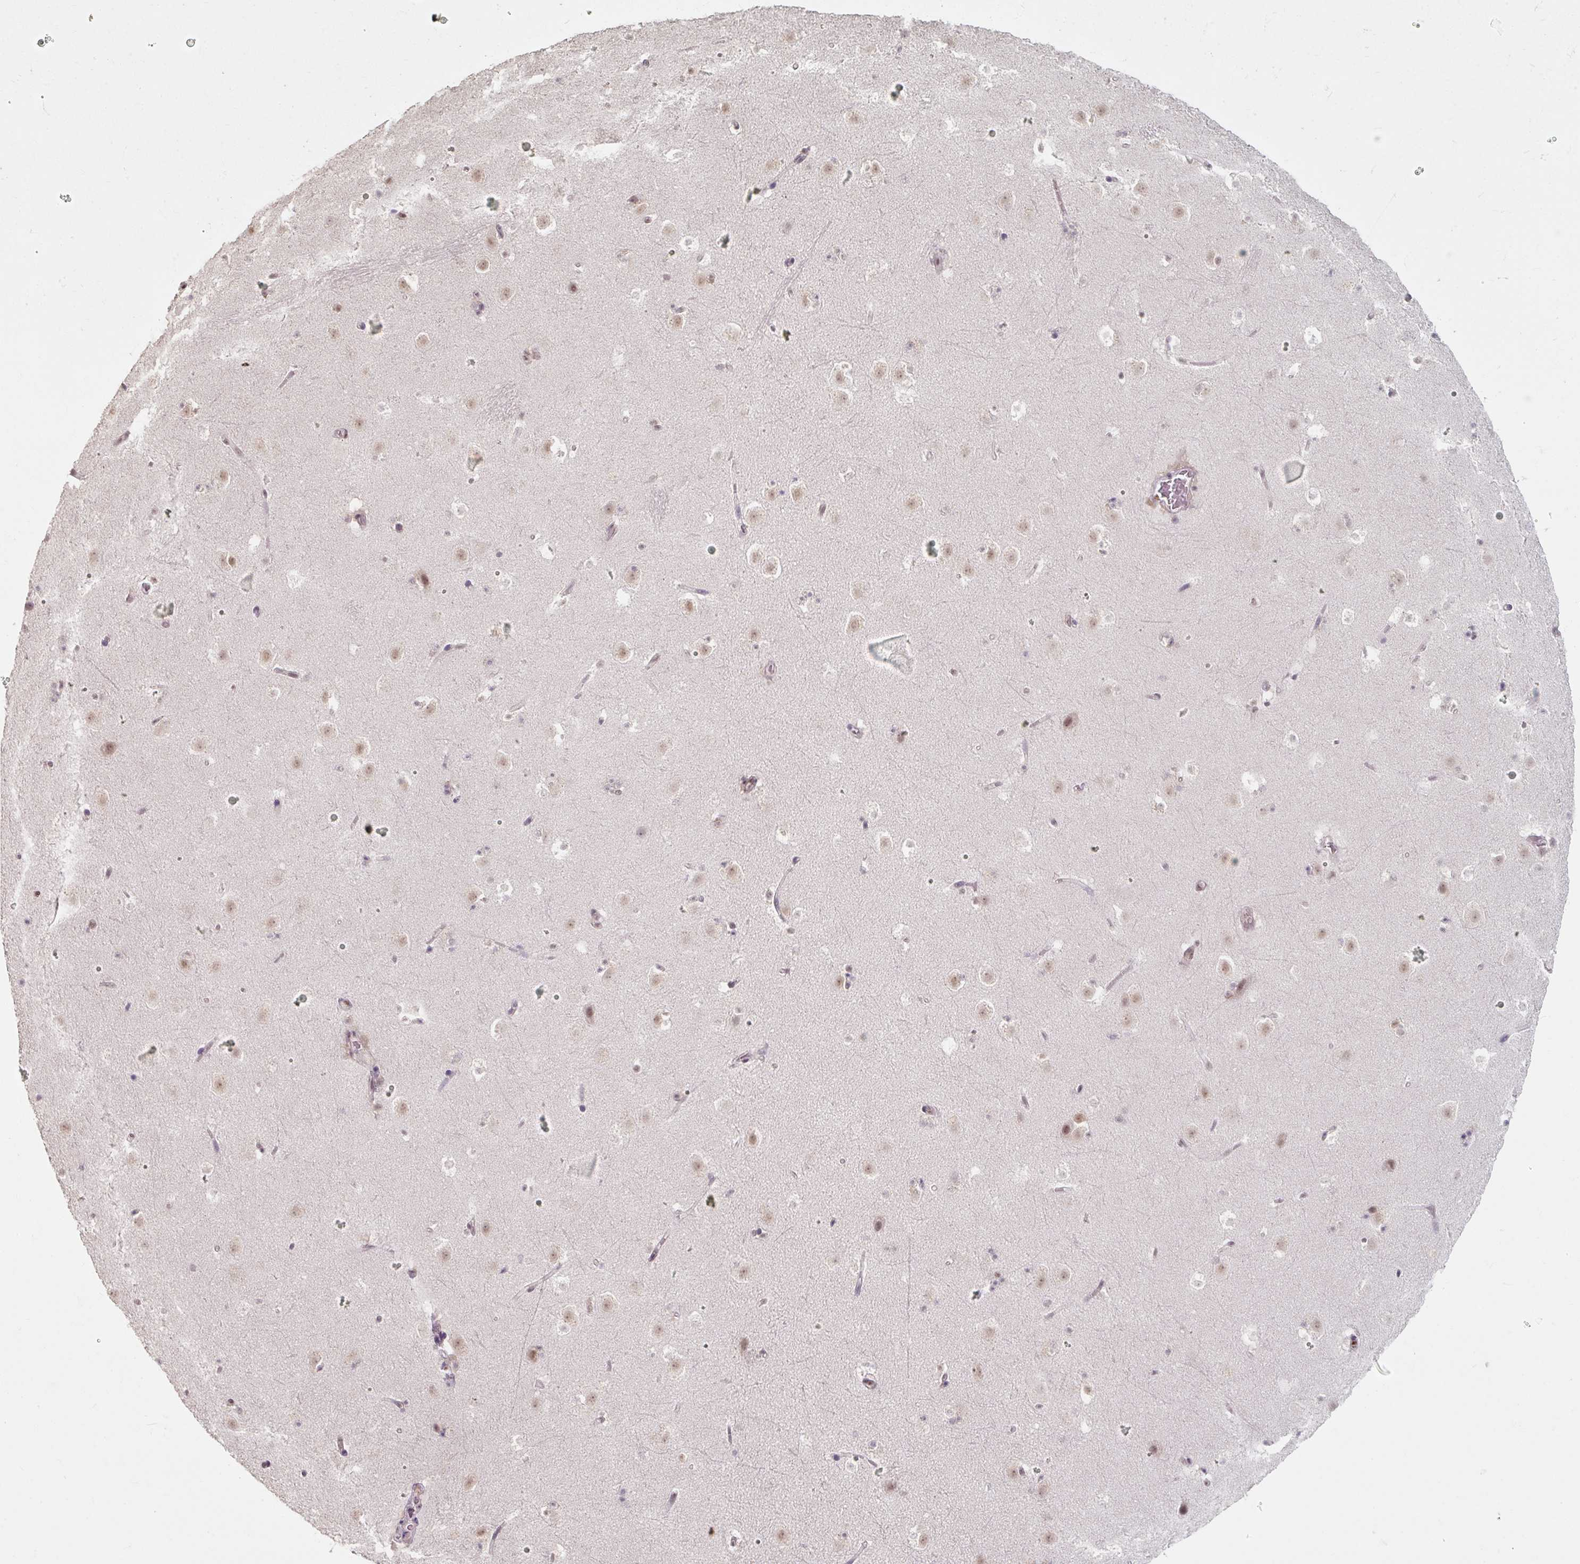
{"staining": {"intensity": "negative", "quantity": "none", "location": "none"}, "tissue": "caudate", "cell_type": "Glial cells", "image_type": "normal", "snomed": [{"axis": "morphology", "description": "Normal tissue, NOS"}, {"axis": "topography", "description": "Lateral ventricle wall"}], "caption": "Glial cells show no significant protein staining in benign caudate.", "gene": "ENSG00000291316", "patient": {"sex": "male", "age": 37}}